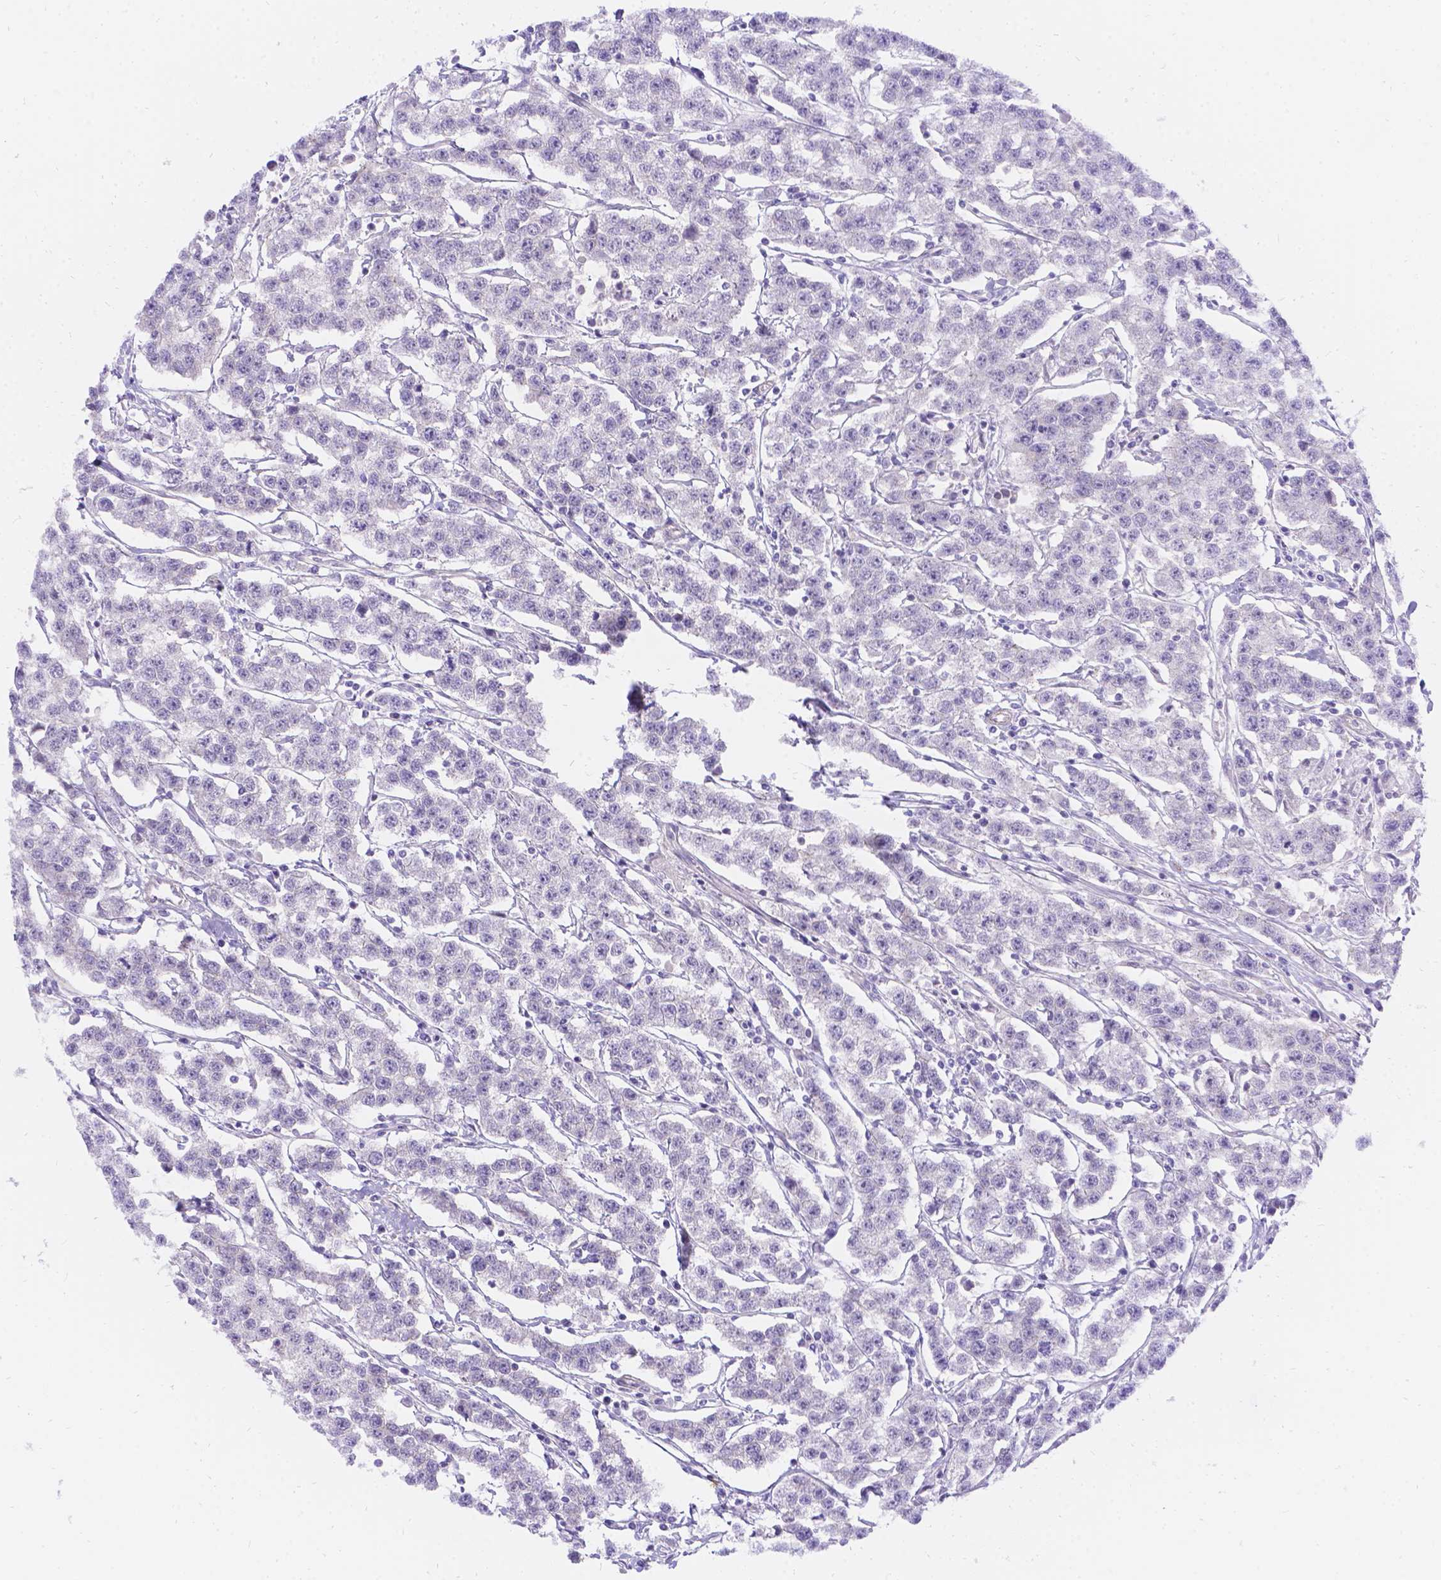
{"staining": {"intensity": "negative", "quantity": "none", "location": "none"}, "tissue": "testis cancer", "cell_type": "Tumor cells", "image_type": "cancer", "snomed": [{"axis": "morphology", "description": "Seminoma, NOS"}, {"axis": "topography", "description": "Testis"}], "caption": "IHC of testis cancer shows no positivity in tumor cells.", "gene": "PALS1", "patient": {"sex": "male", "age": 59}}